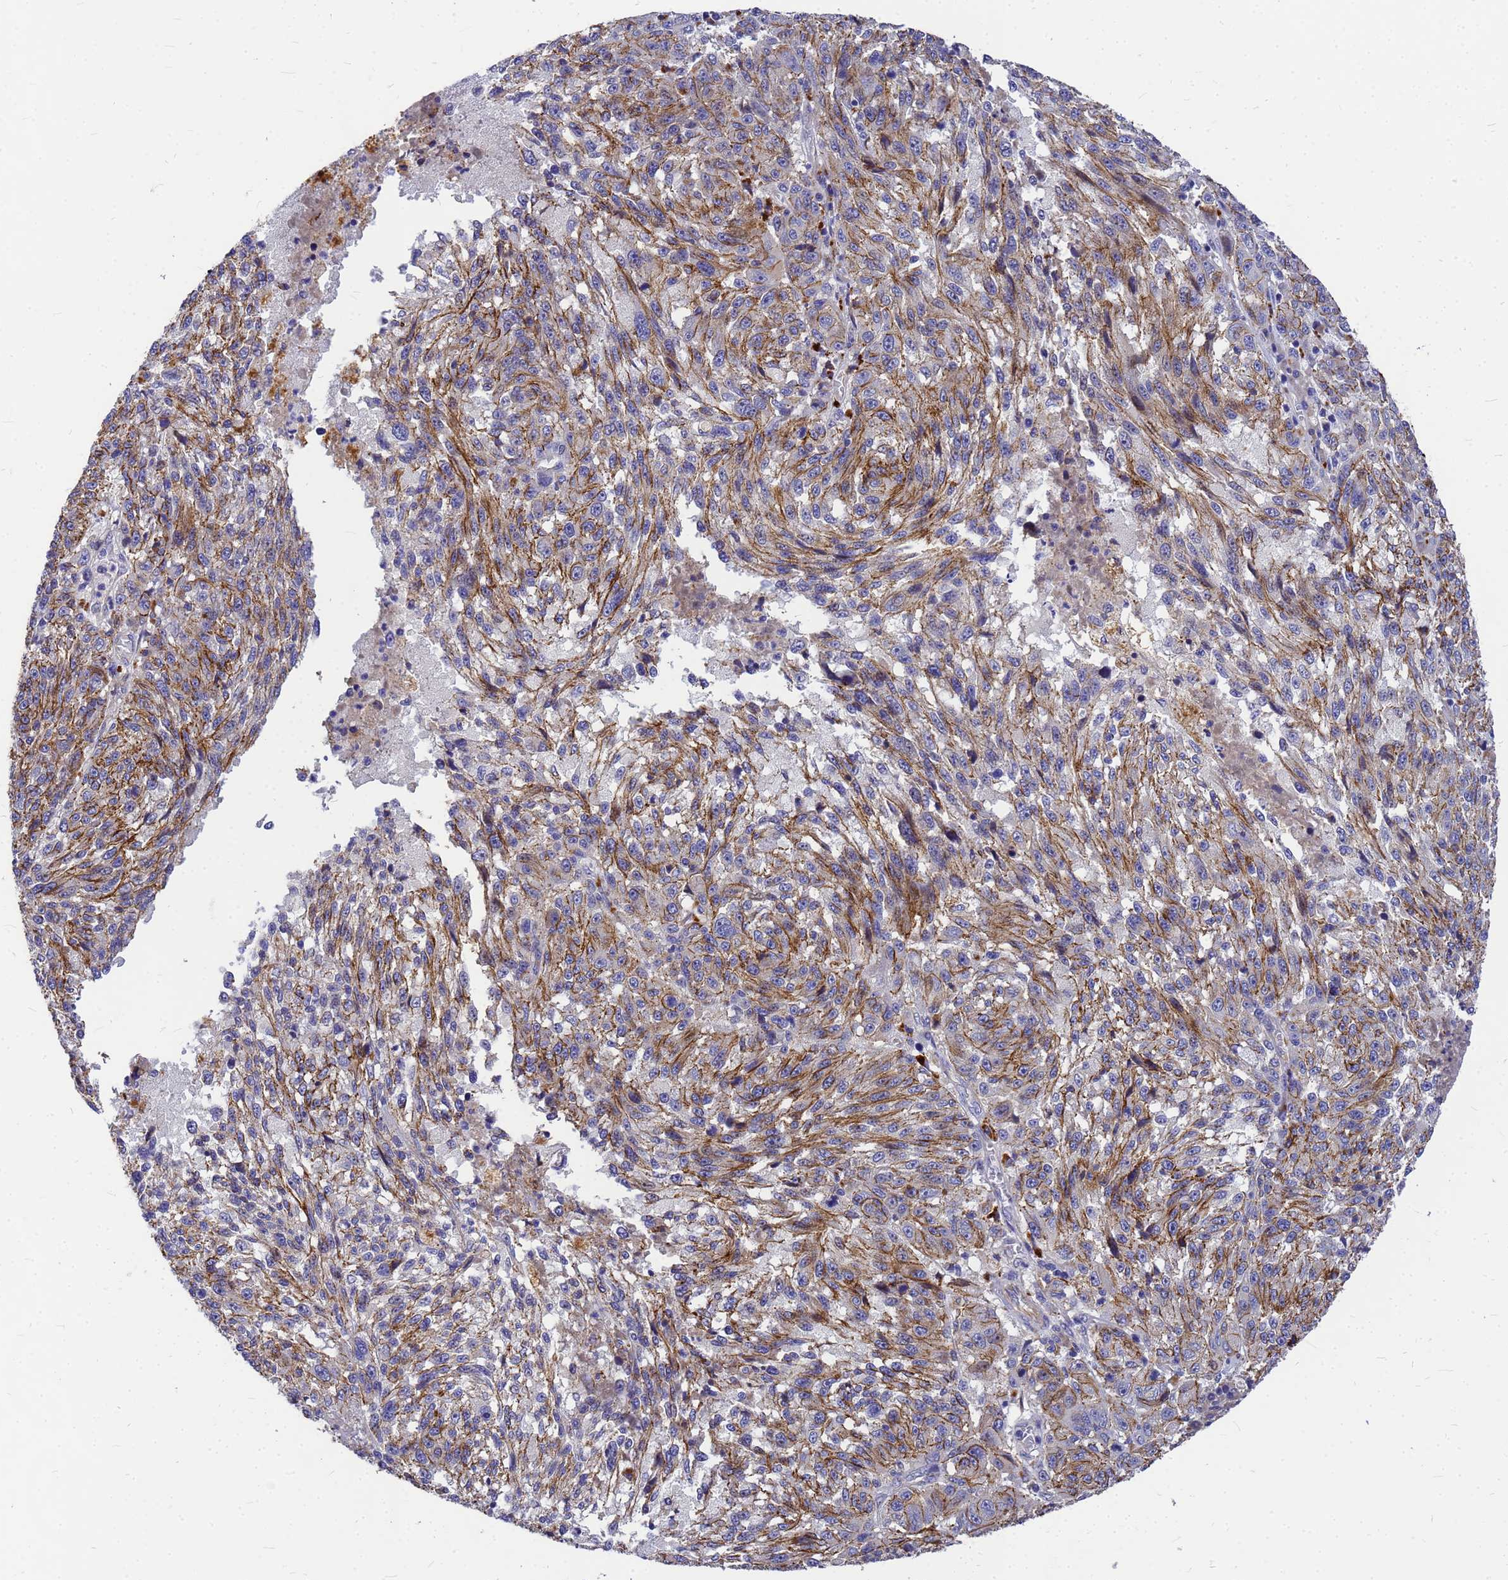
{"staining": {"intensity": "moderate", "quantity": ">75%", "location": "cytoplasmic/membranous"}, "tissue": "melanoma", "cell_type": "Tumor cells", "image_type": "cancer", "snomed": [{"axis": "morphology", "description": "Malignant melanoma, NOS"}, {"axis": "topography", "description": "Skin"}], "caption": "Immunohistochemistry (IHC) image of human melanoma stained for a protein (brown), which reveals medium levels of moderate cytoplasmic/membranous positivity in approximately >75% of tumor cells.", "gene": "FBXW5", "patient": {"sex": "male", "age": 53}}